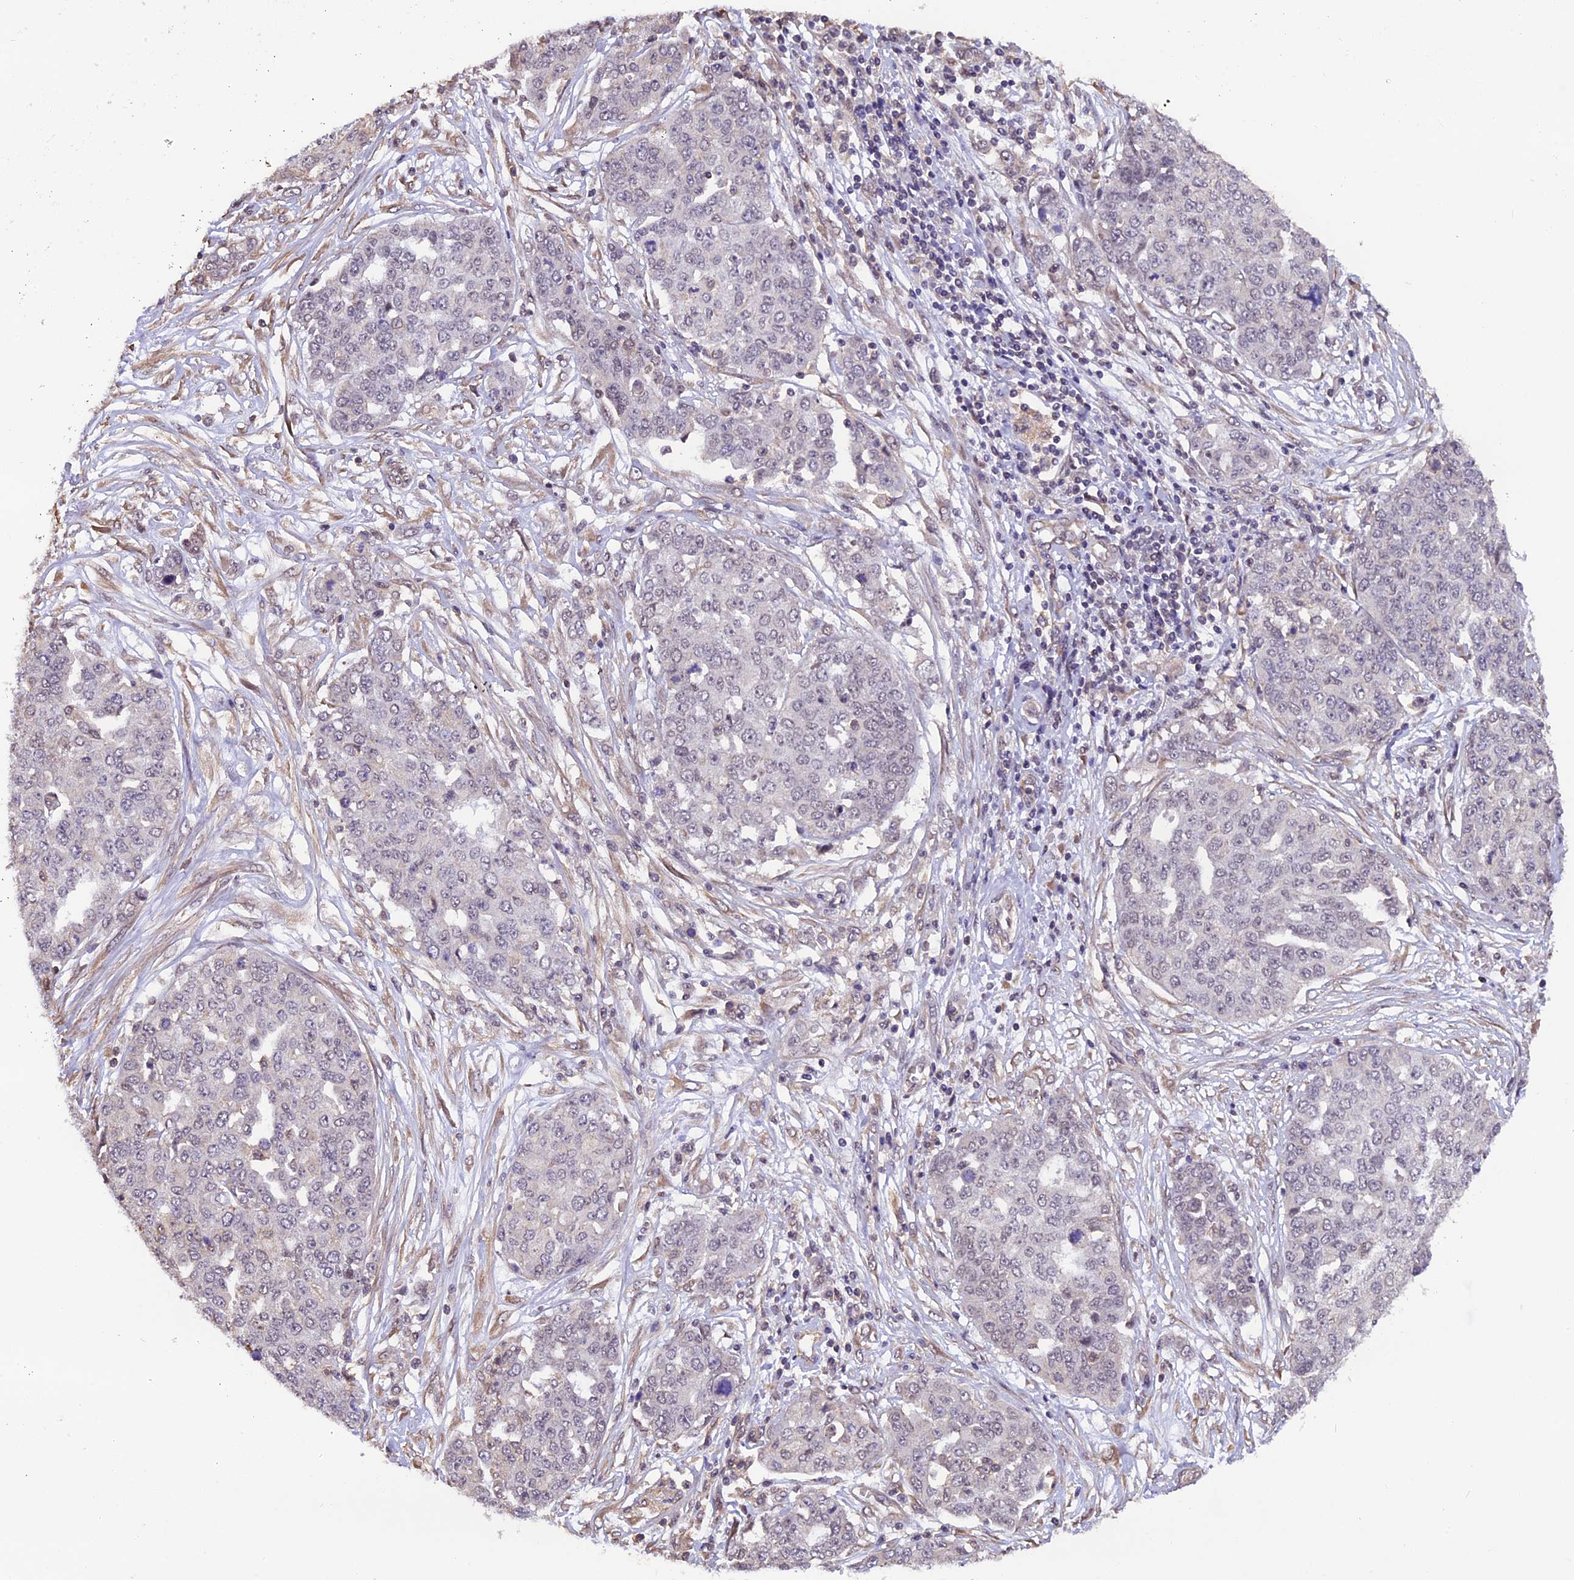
{"staining": {"intensity": "negative", "quantity": "none", "location": "none"}, "tissue": "ovarian cancer", "cell_type": "Tumor cells", "image_type": "cancer", "snomed": [{"axis": "morphology", "description": "Cystadenocarcinoma, serous, NOS"}, {"axis": "topography", "description": "Soft tissue"}, {"axis": "topography", "description": "Ovary"}], "caption": "This is an IHC image of ovarian cancer. There is no positivity in tumor cells.", "gene": "ZC3H4", "patient": {"sex": "female", "age": 57}}